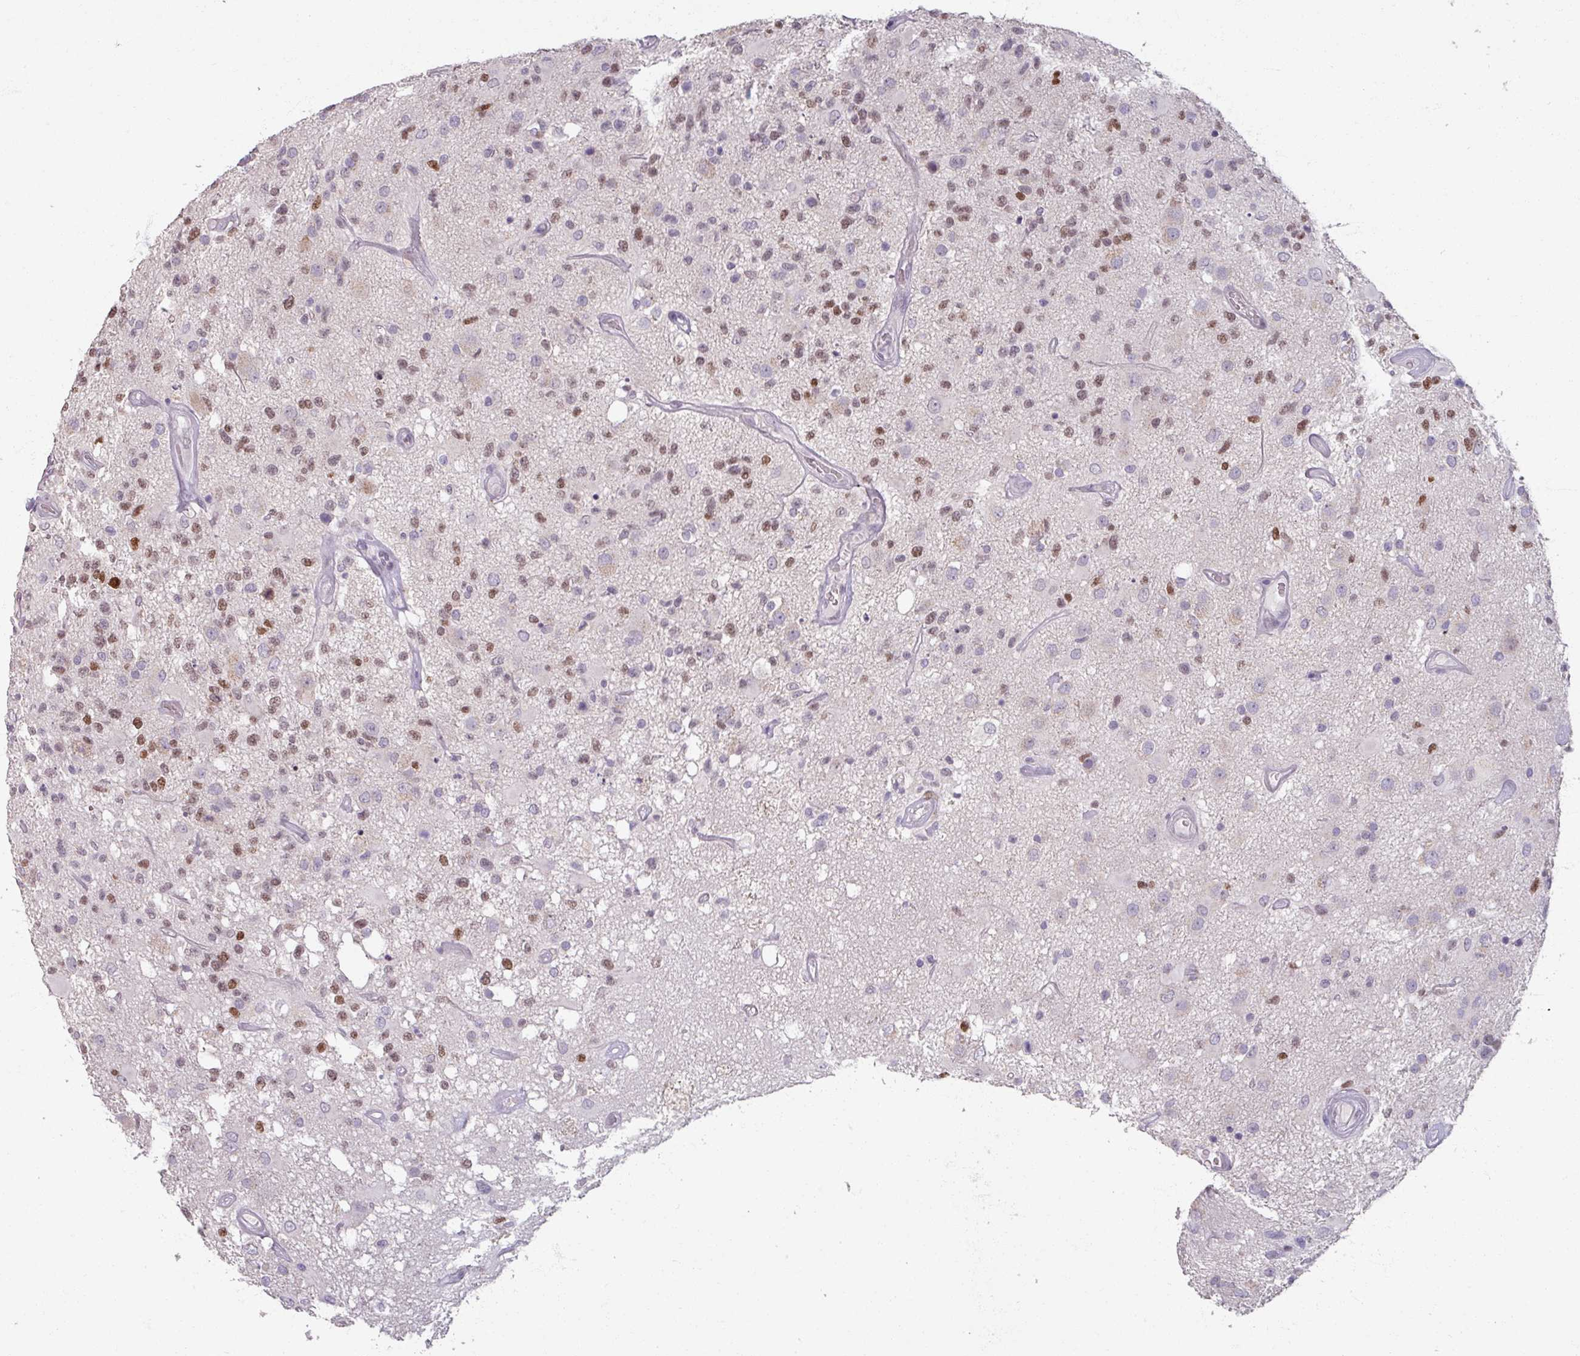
{"staining": {"intensity": "moderate", "quantity": "25%-75%", "location": "nuclear"}, "tissue": "glioma", "cell_type": "Tumor cells", "image_type": "cancer", "snomed": [{"axis": "morphology", "description": "Glioma, malignant, High grade"}, {"axis": "morphology", "description": "Glioblastoma, NOS"}, {"axis": "topography", "description": "Brain"}], "caption": "Protein staining displays moderate nuclear expression in about 25%-75% of tumor cells in glioma. (DAB IHC, brown staining for protein, blue staining for nuclei).", "gene": "SOX11", "patient": {"sex": "male", "age": 60}}